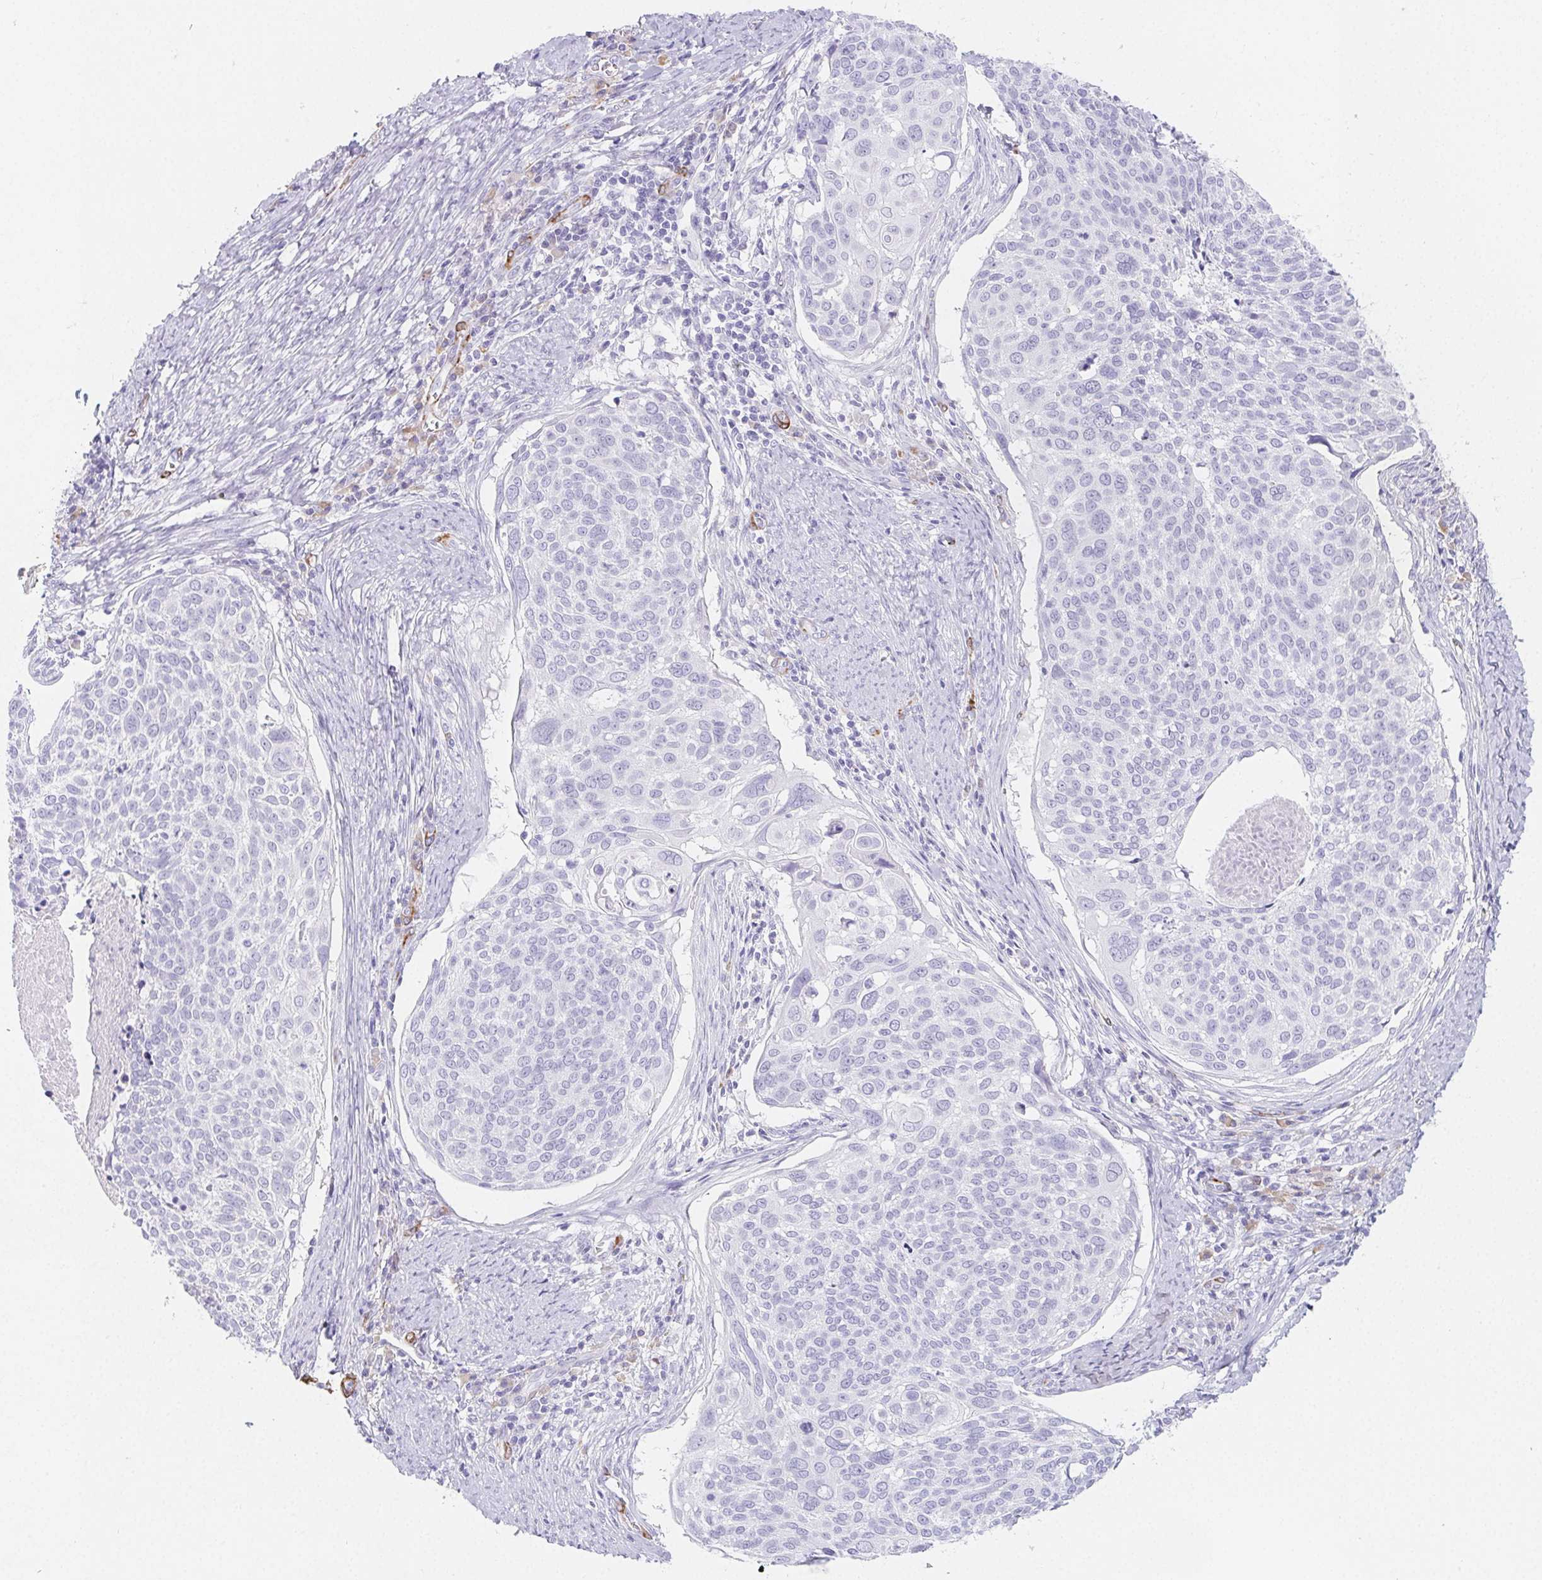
{"staining": {"intensity": "negative", "quantity": "none", "location": "none"}, "tissue": "cervical cancer", "cell_type": "Tumor cells", "image_type": "cancer", "snomed": [{"axis": "morphology", "description": "Squamous cell carcinoma, NOS"}, {"axis": "topography", "description": "Cervix"}], "caption": "The photomicrograph exhibits no staining of tumor cells in squamous cell carcinoma (cervical).", "gene": "HRC", "patient": {"sex": "female", "age": 39}}